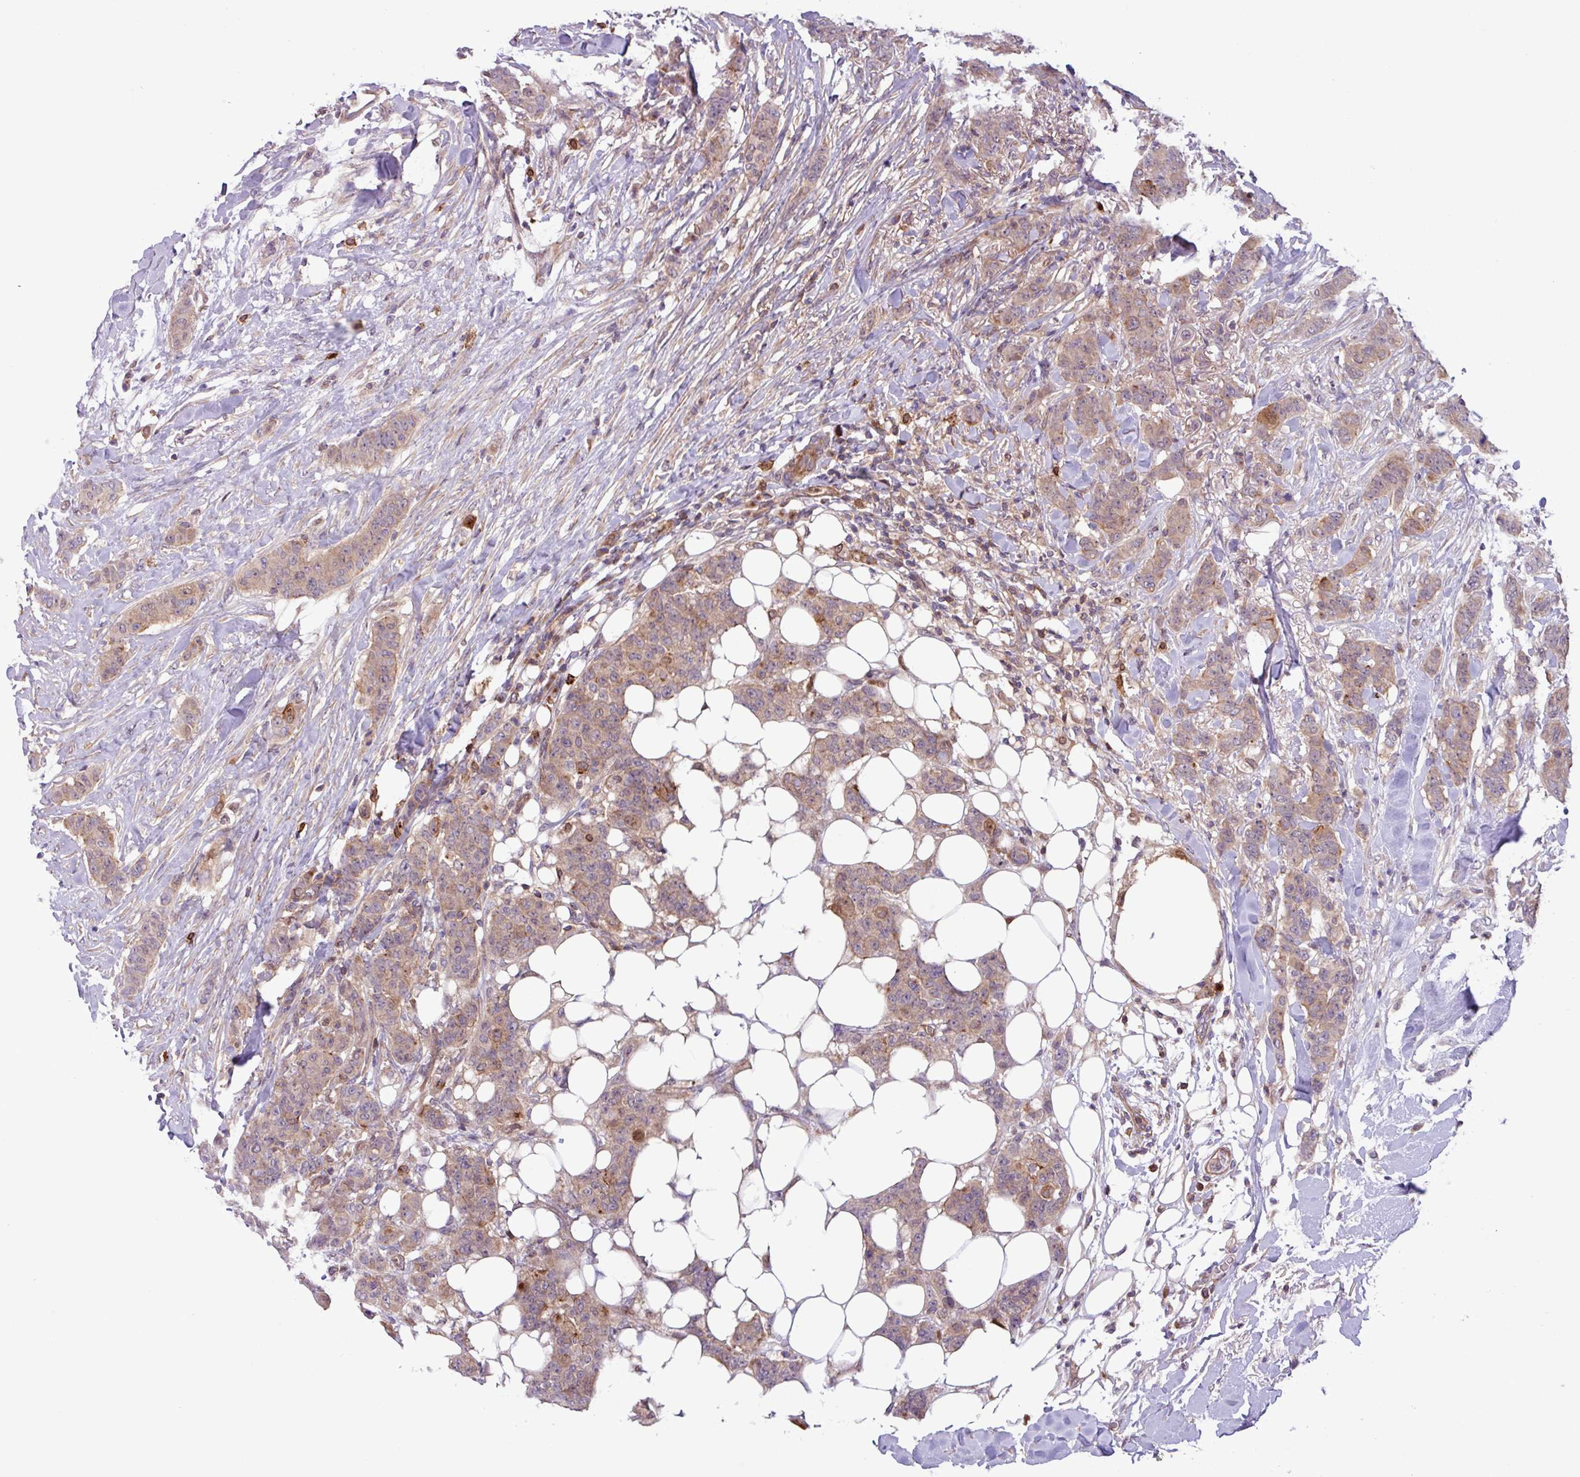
{"staining": {"intensity": "weak", "quantity": "<25%", "location": "cytoplasmic/membranous"}, "tissue": "breast cancer", "cell_type": "Tumor cells", "image_type": "cancer", "snomed": [{"axis": "morphology", "description": "Duct carcinoma"}, {"axis": "topography", "description": "Breast"}], "caption": "Immunohistochemistry image of neoplastic tissue: breast cancer (invasive ductal carcinoma) stained with DAB (3,3'-diaminobenzidine) displays no significant protein expression in tumor cells.", "gene": "CNTRL", "patient": {"sex": "female", "age": 40}}